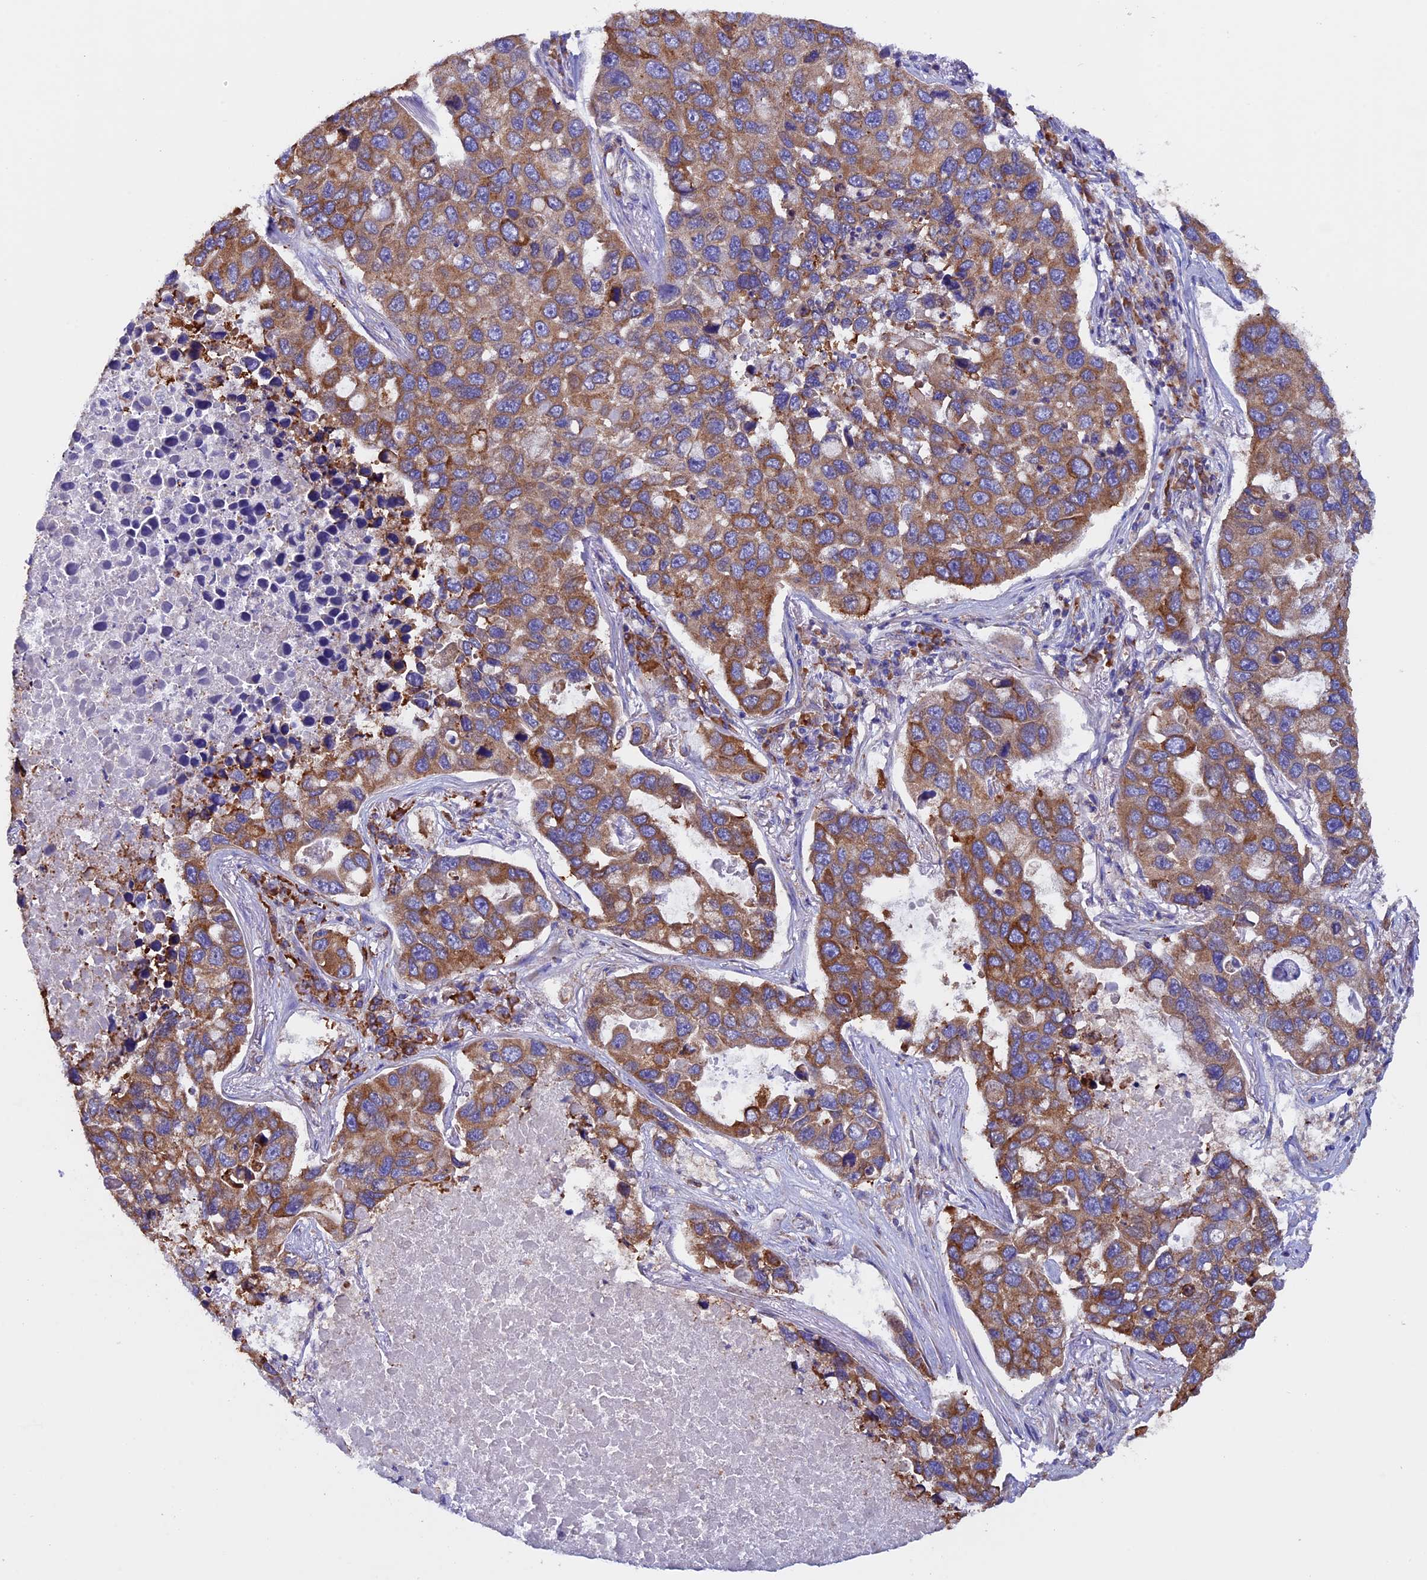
{"staining": {"intensity": "moderate", "quantity": ">75%", "location": "cytoplasmic/membranous"}, "tissue": "lung cancer", "cell_type": "Tumor cells", "image_type": "cancer", "snomed": [{"axis": "morphology", "description": "Adenocarcinoma, NOS"}, {"axis": "topography", "description": "Lung"}], "caption": "This is an image of immunohistochemistry (IHC) staining of lung cancer, which shows moderate expression in the cytoplasmic/membranous of tumor cells.", "gene": "BTBD3", "patient": {"sex": "male", "age": 64}}